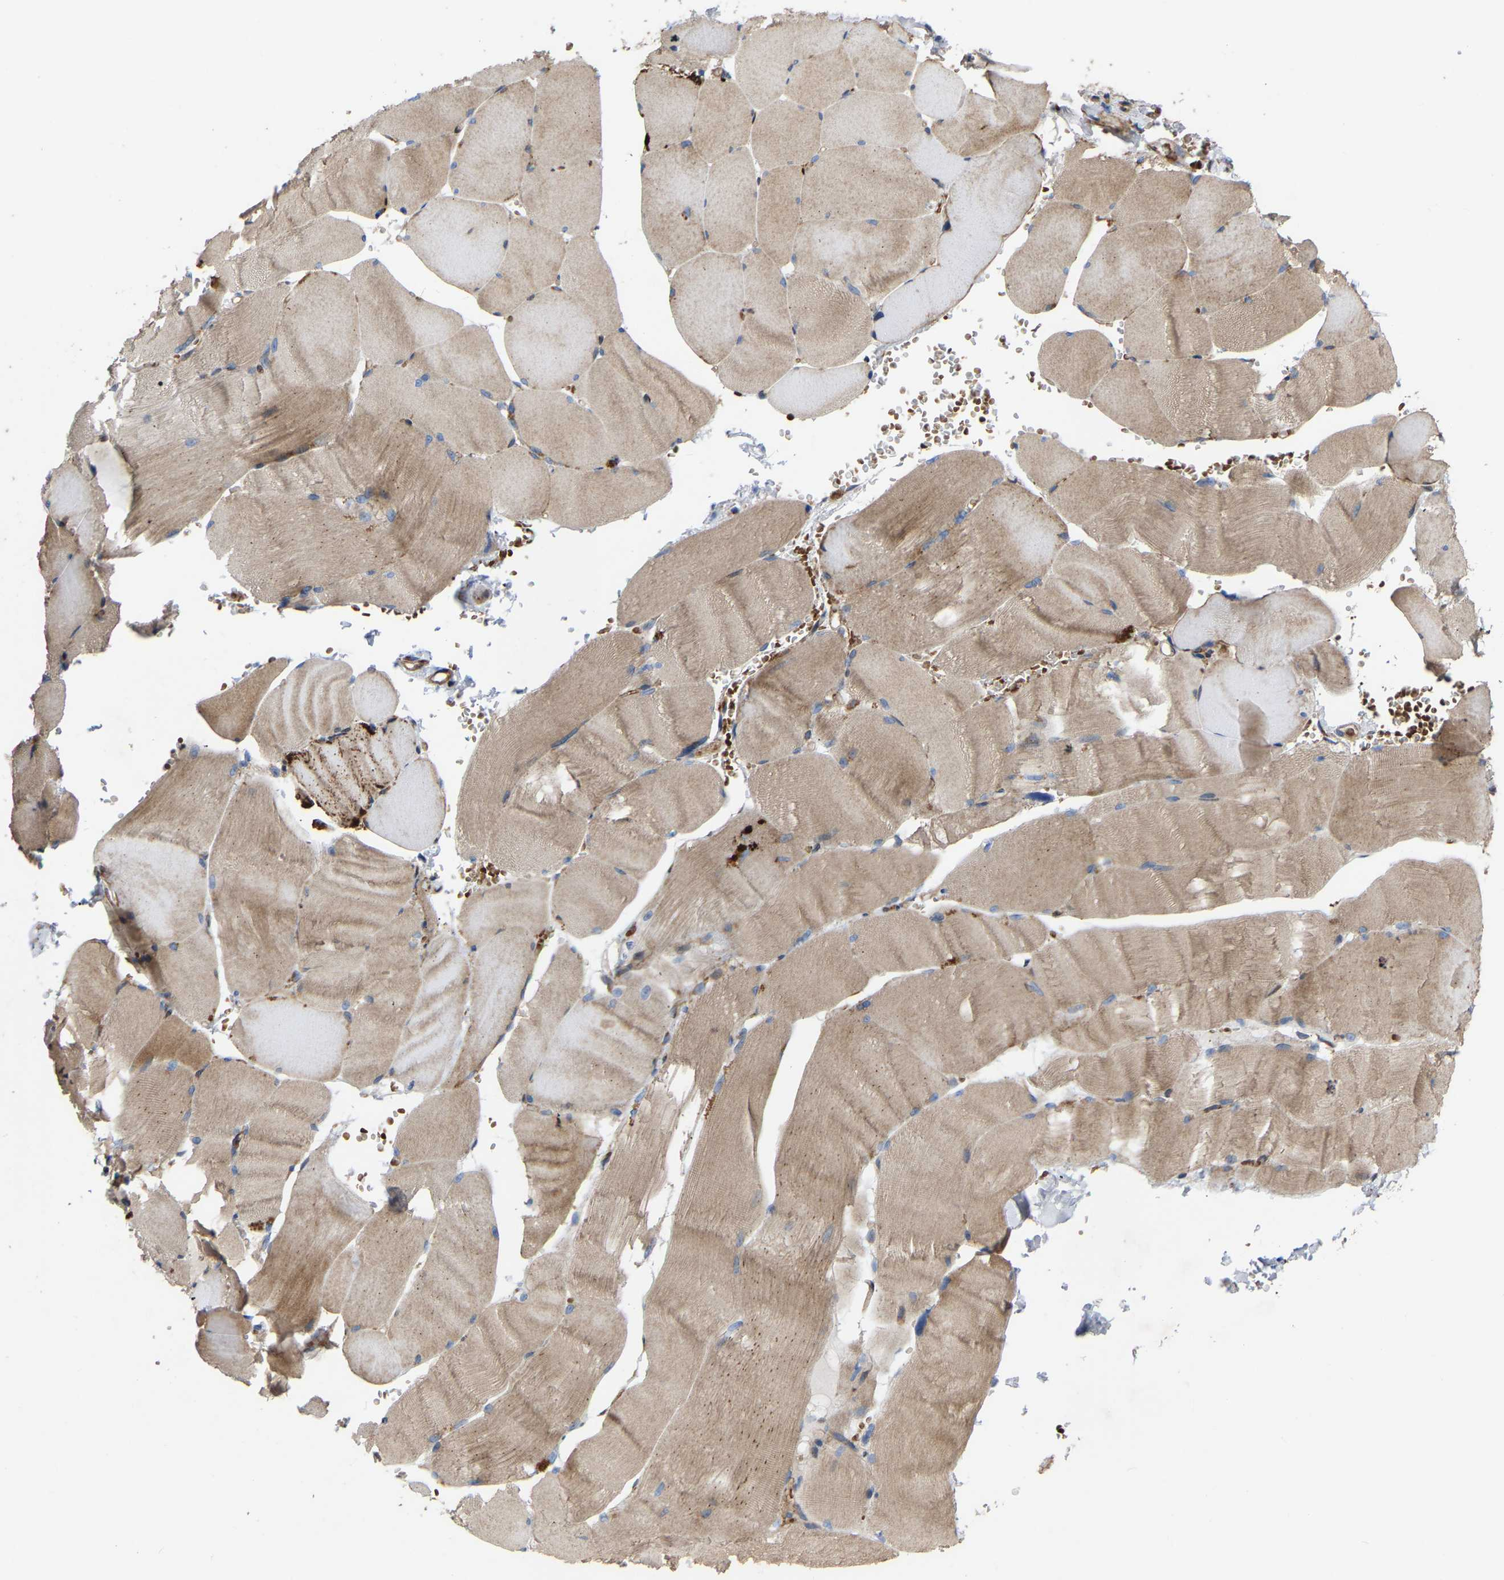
{"staining": {"intensity": "moderate", "quantity": ">75%", "location": "cytoplasmic/membranous"}, "tissue": "skeletal muscle", "cell_type": "Myocytes", "image_type": "normal", "snomed": [{"axis": "morphology", "description": "Normal tissue, NOS"}, {"axis": "topography", "description": "Skin"}, {"axis": "topography", "description": "Skeletal muscle"}], "caption": "Protein staining displays moderate cytoplasmic/membranous expression in approximately >75% of myocytes in normal skeletal muscle. (brown staining indicates protein expression, while blue staining denotes nuclei).", "gene": "TOR1B", "patient": {"sex": "male", "age": 83}}